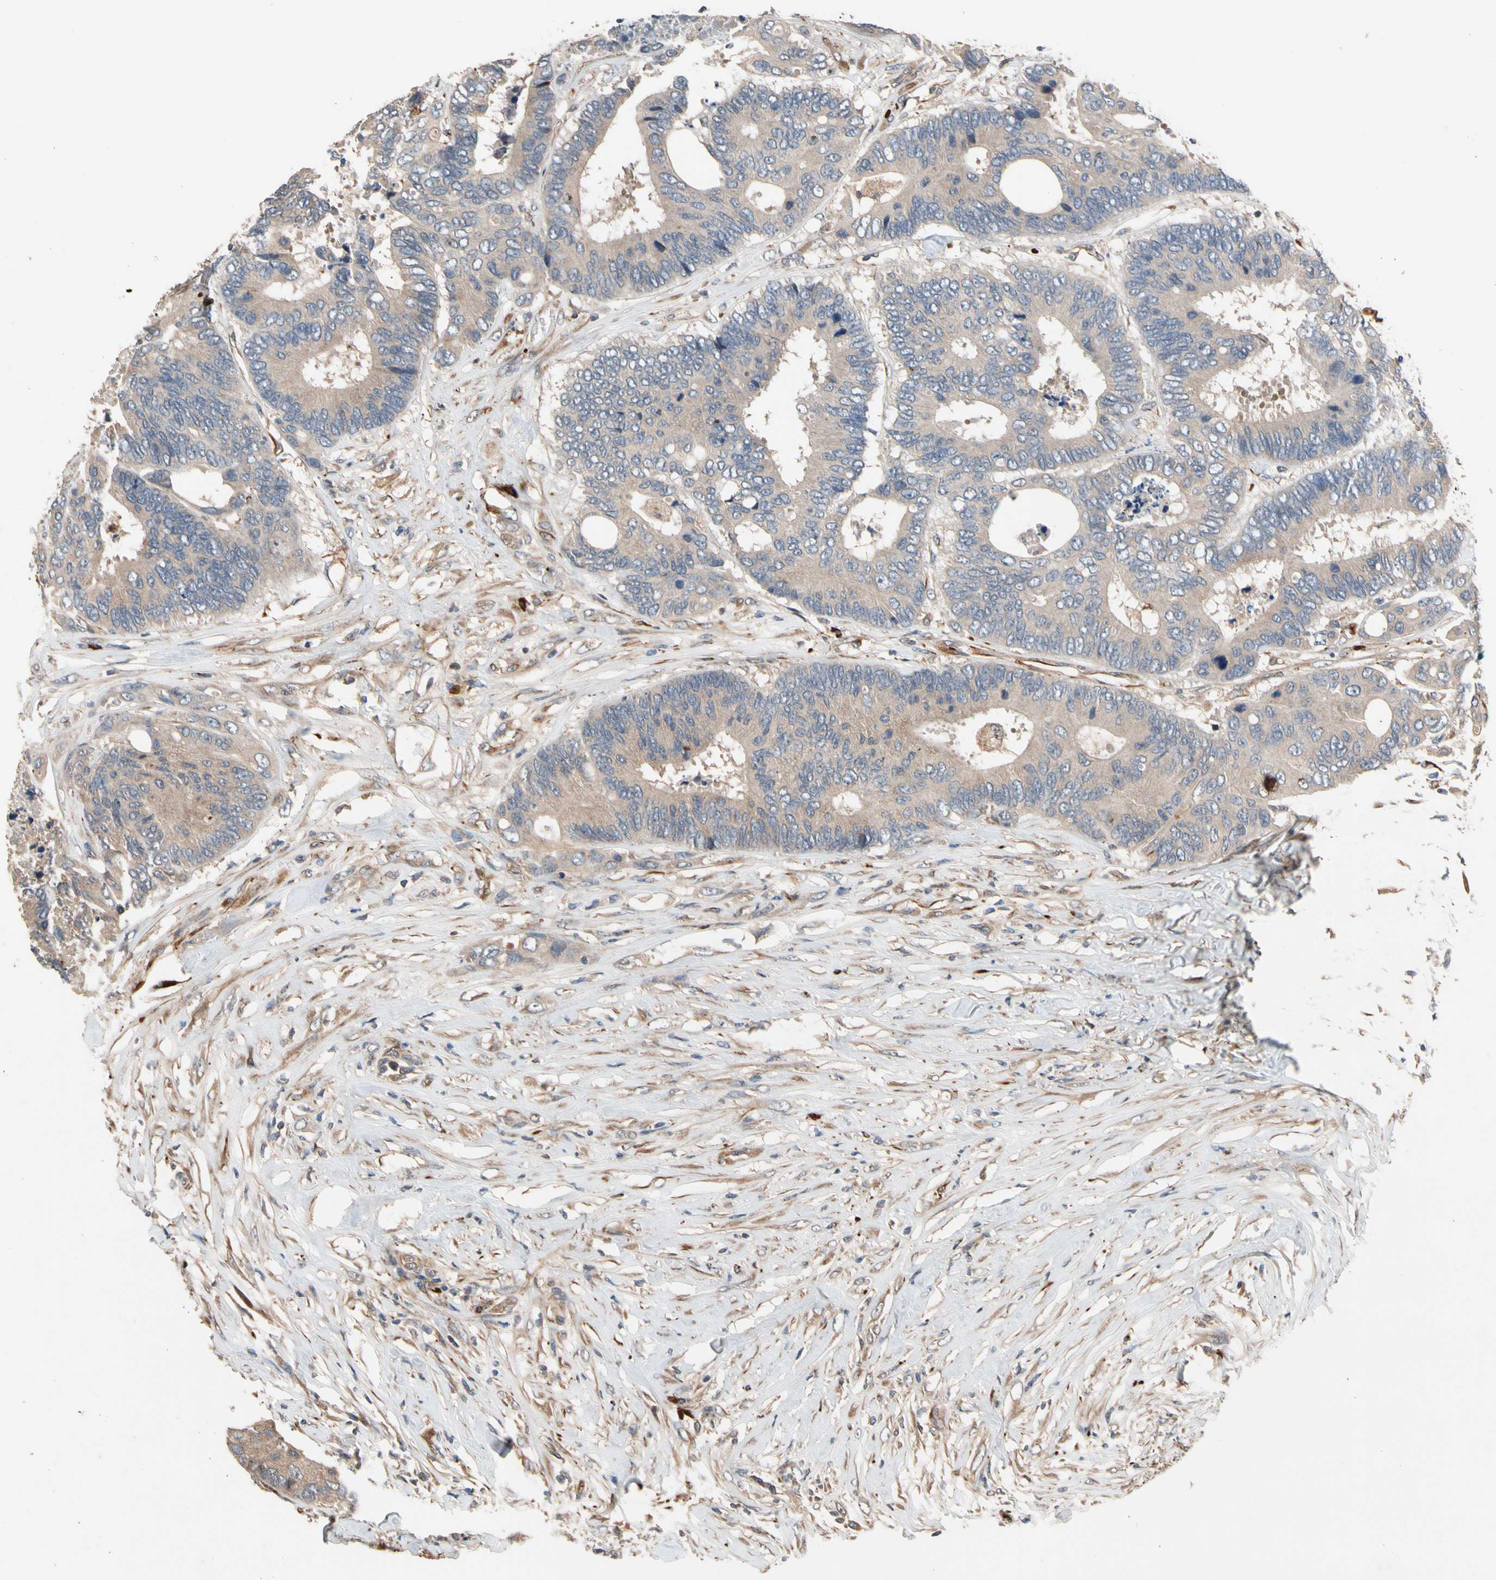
{"staining": {"intensity": "moderate", "quantity": ">75%", "location": "cytoplasmic/membranous"}, "tissue": "colorectal cancer", "cell_type": "Tumor cells", "image_type": "cancer", "snomed": [{"axis": "morphology", "description": "Adenocarcinoma, NOS"}, {"axis": "topography", "description": "Rectum"}], "caption": "Human colorectal adenocarcinoma stained with a brown dye shows moderate cytoplasmic/membranous positive staining in about >75% of tumor cells.", "gene": "FGD6", "patient": {"sex": "male", "age": 55}}